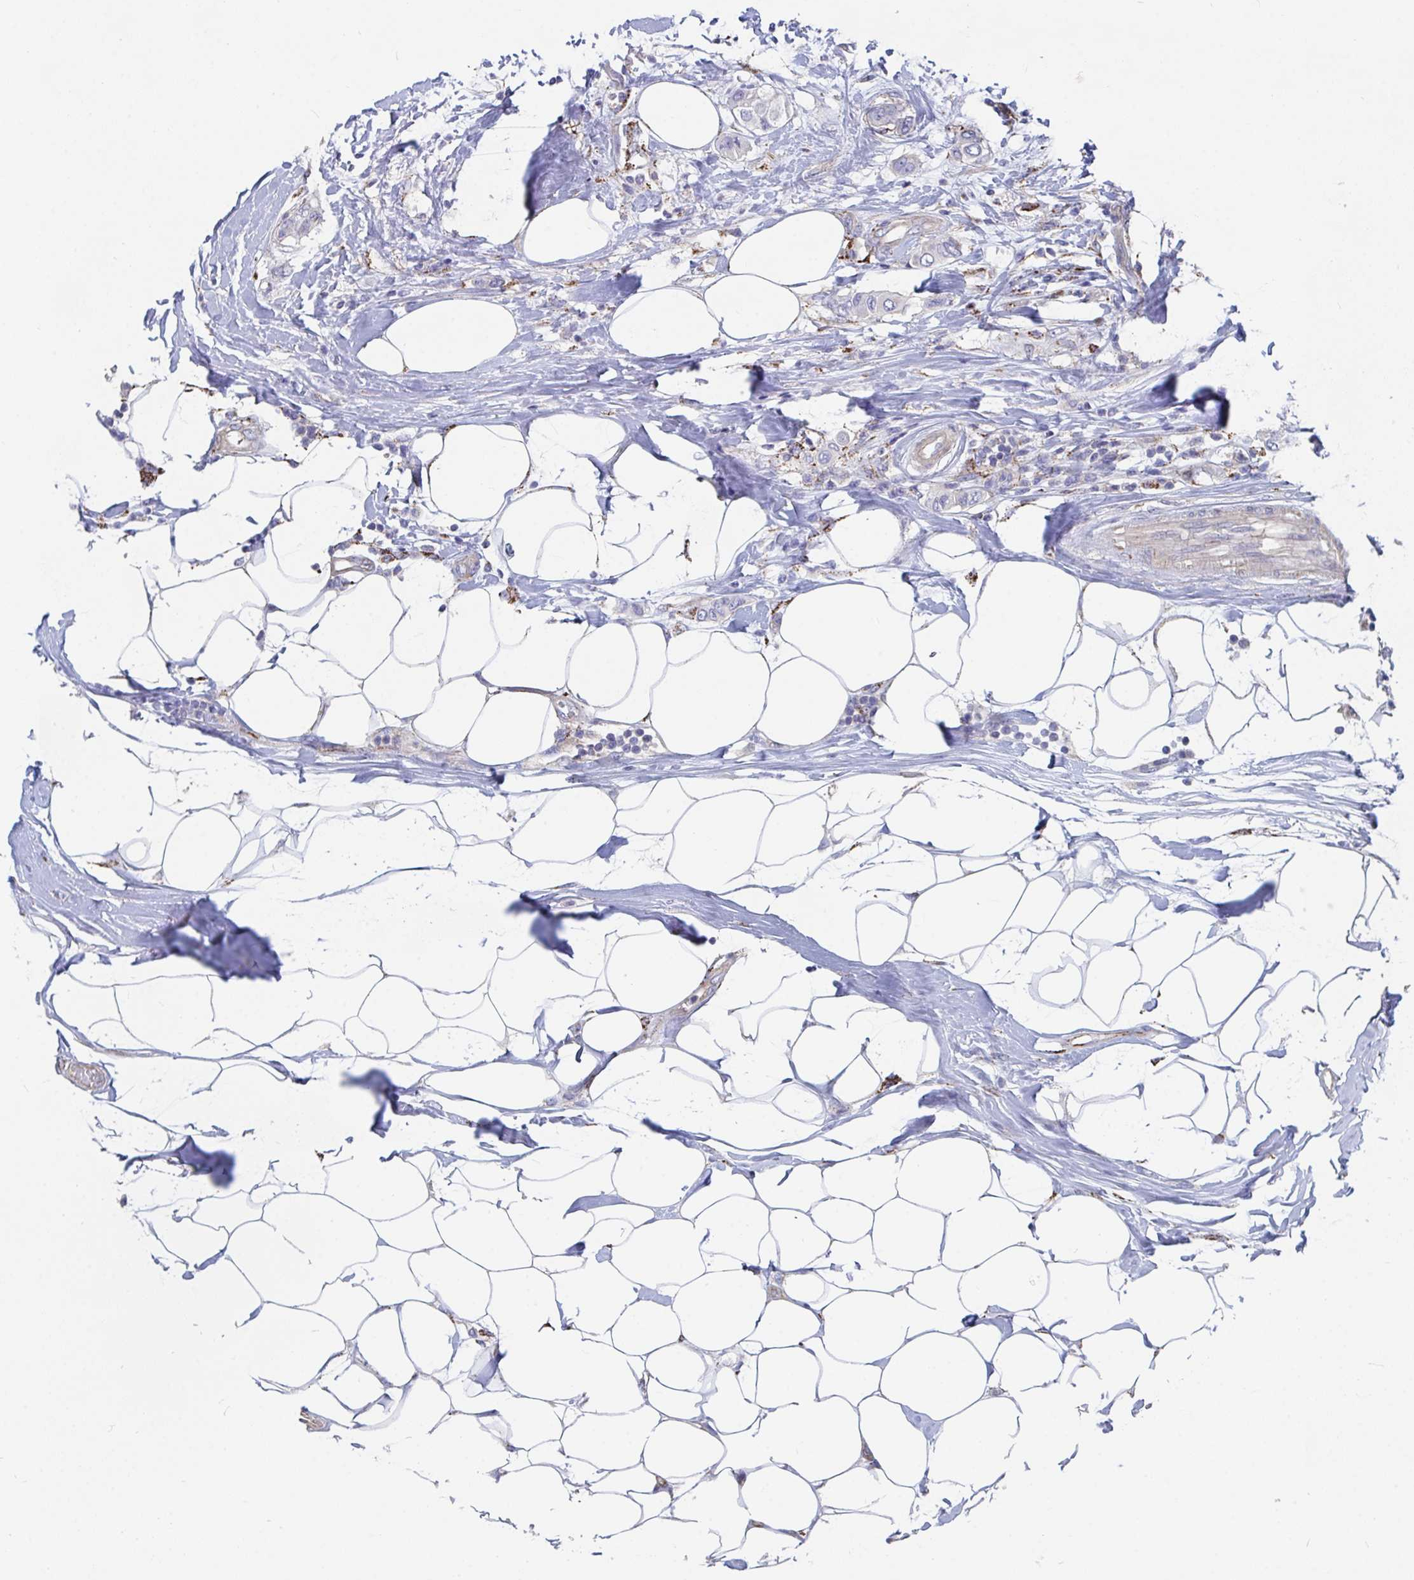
{"staining": {"intensity": "negative", "quantity": "none", "location": "none"}, "tissue": "breast cancer", "cell_type": "Tumor cells", "image_type": "cancer", "snomed": [{"axis": "morphology", "description": "Lobular carcinoma"}, {"axis": "topography", "description": "Breast"}], "caption": "DAB (3,3'-diaminobenzidine) immunohistochemical staining of human breast lobular carcinoma reveals no significant positivity in tumor cells.", "gene": "FAM156B", "patient": {"sex": "female", "age": 51}}